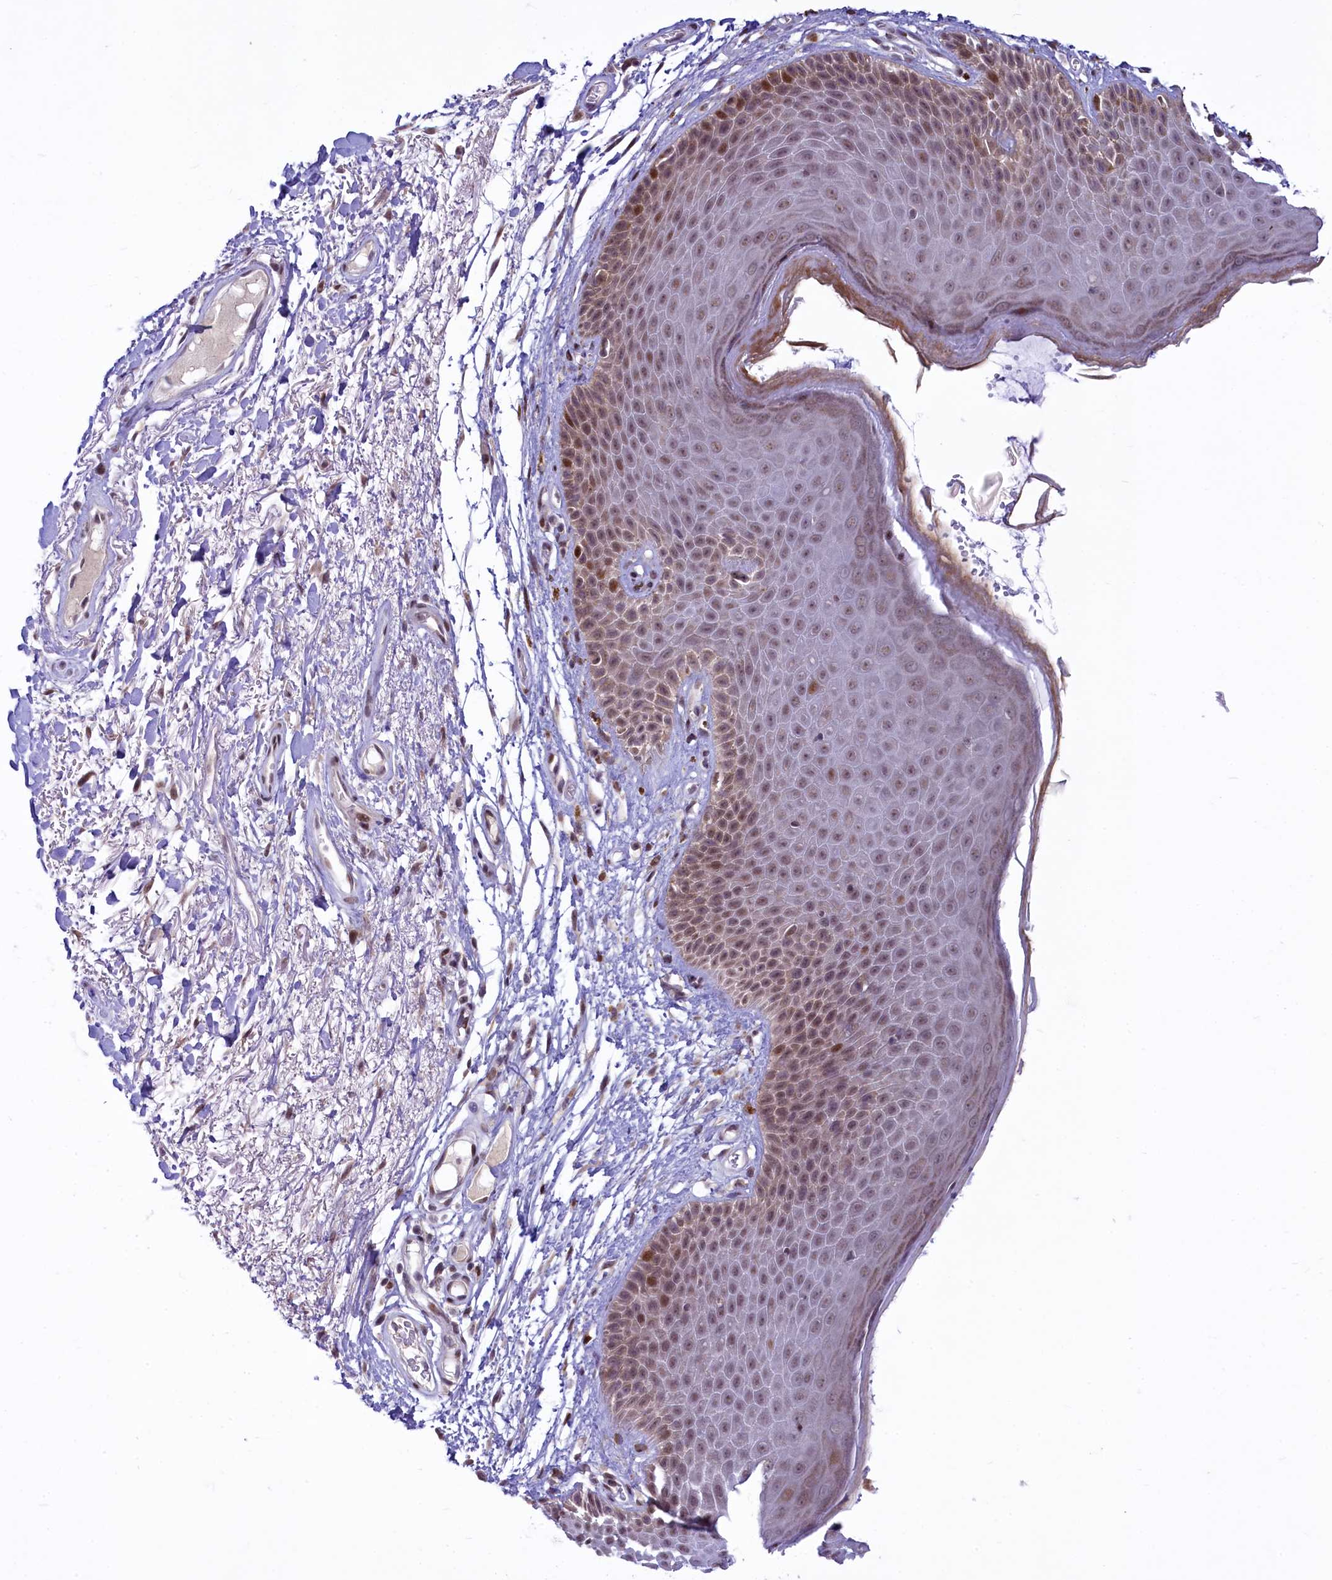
{"staining": {"intensity": "moderate", "quantity": "<25%", "location": "cytoplasmic/membranous,nuclear"}, "tissue": "skin", "cell_type": "Epidermal cells", "image_type": "normal", "snomed": [{"axis": "morphology", "description": "Normal tissue, NOS"}, {"axis": "topography", "description": "Anal"}], "caption": "This histopathology image reveals benign skin stained with immunohistochemistry (IHC) to label a protein in brown. The cytoplasmic/membranous,nuclear of epidermal cells show moderate positivity for the protein. Nuclei are counter-stained blue.", "gene": "ANKS3", "patient": {"sex": "male", "age": 74}}